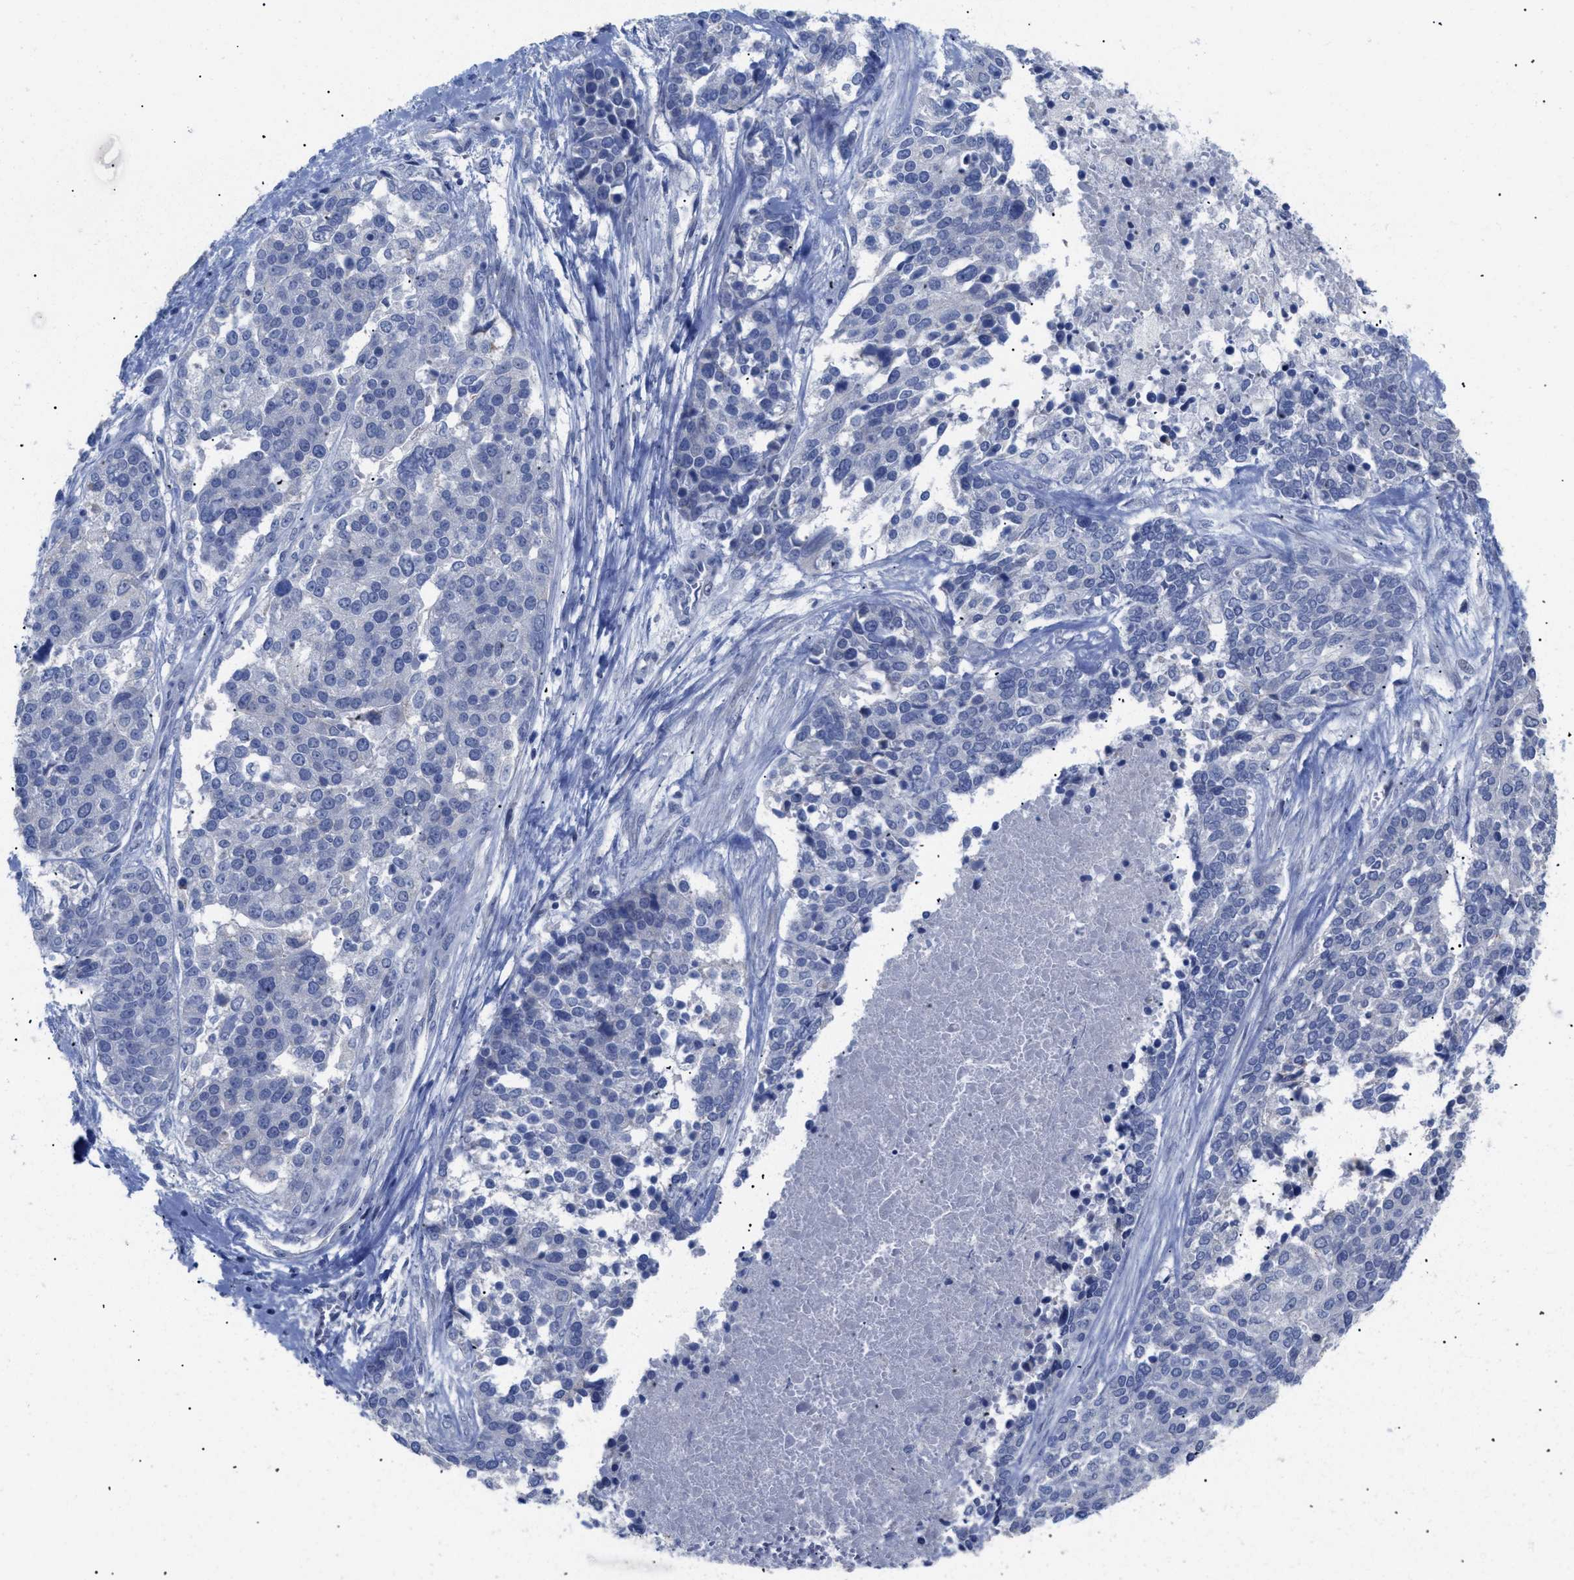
{"staining": {"intensity": "negative", "quantity": "none", "location": "none"}, "tissue": "ovarian cancer", "cell_type": "Tumor cells", "image_type": "cancer", "snomed": [{"axis": "morphology", "description": "Cystadenocarcinoma, serous, NOS"}, {"axis": "topography", "description": "Ovary"}], "caption": "DAB immunohistochemical staining of serous cystadenocarcinoma (ovarian) shows no significant staining in tumor cells.", "gene": "CAV3", "patient": {"sex": "female", "age": 44}}